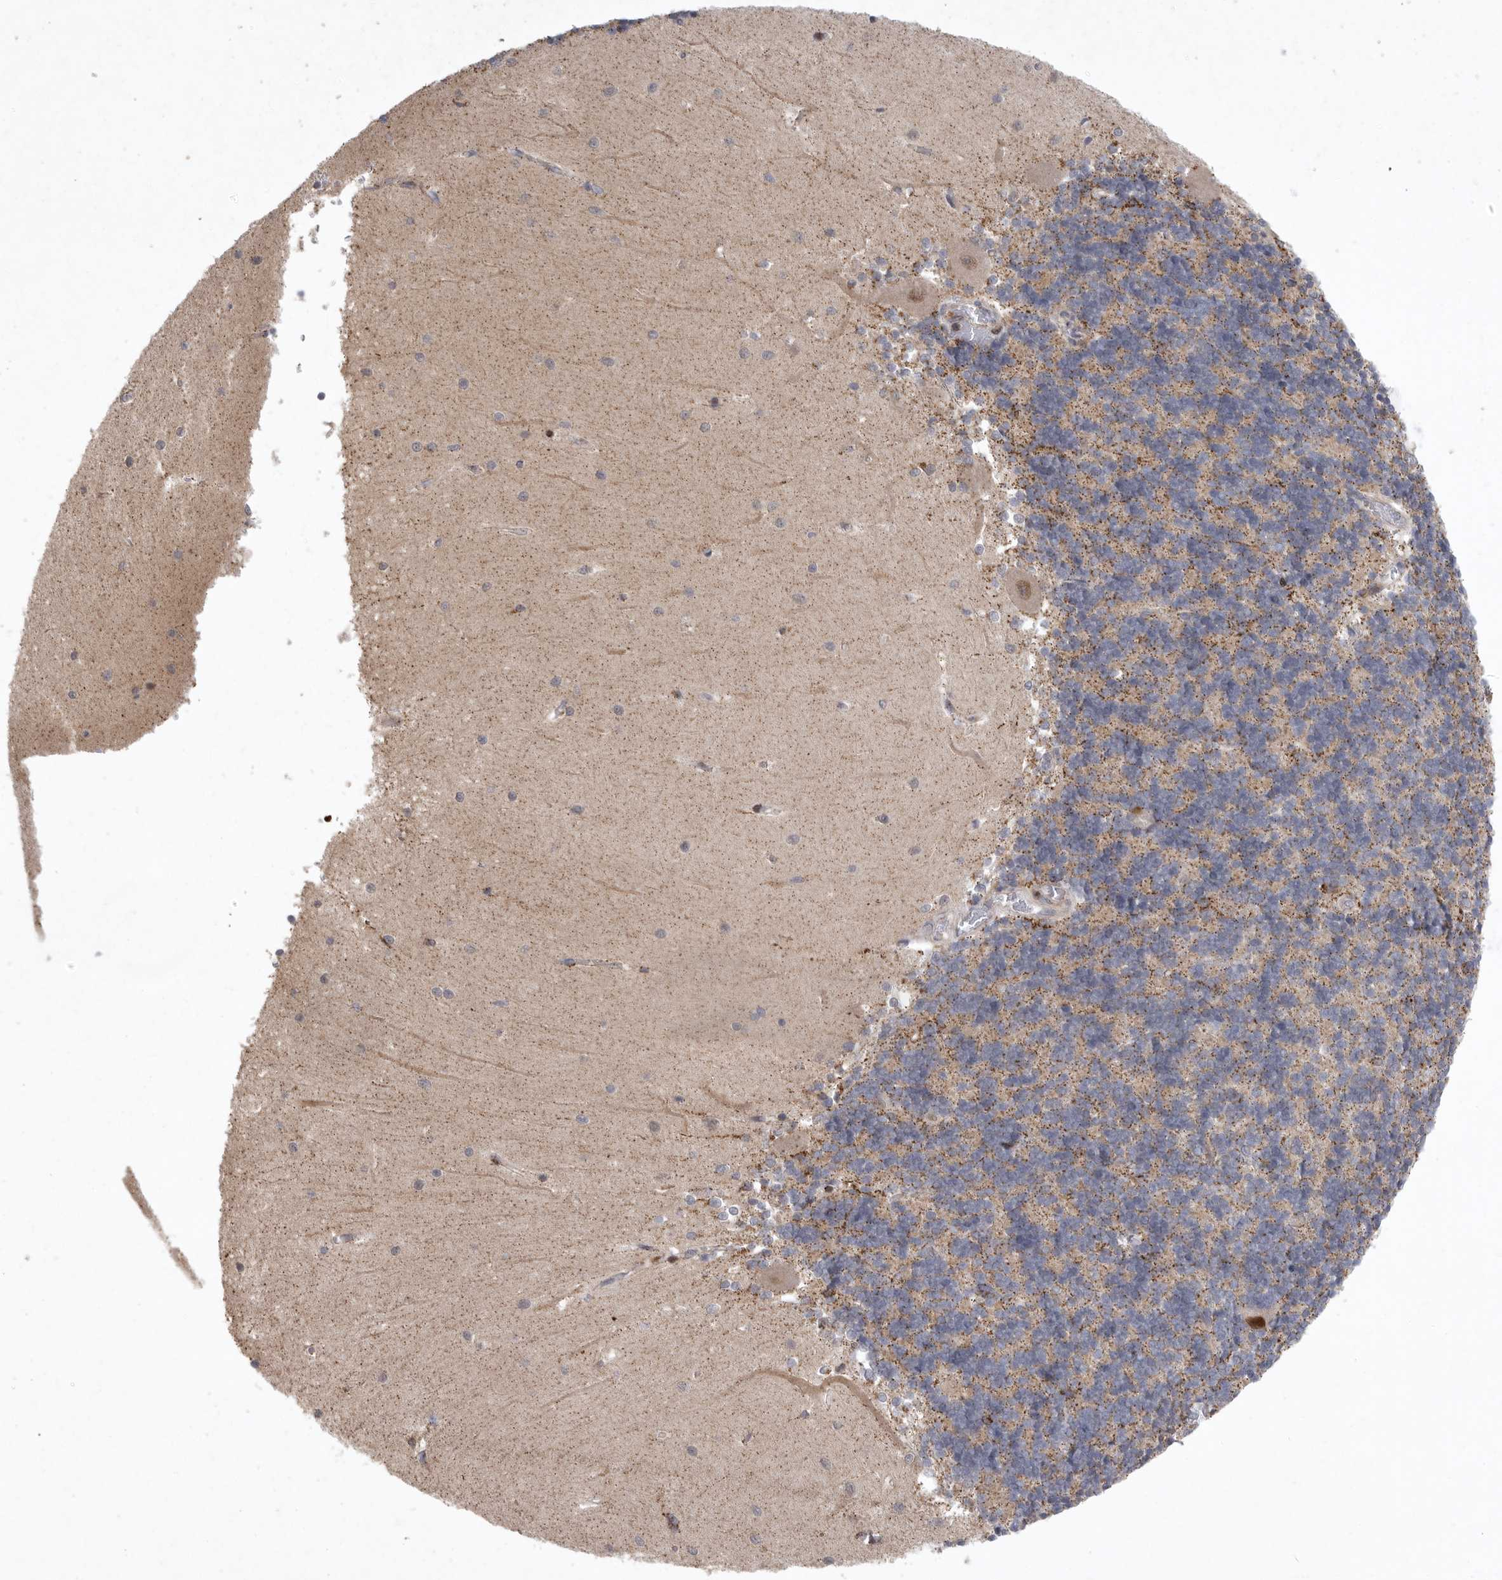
{"staining": {"intensity": "negative", "quantity": "none", "location": "none"}, "tissue": "cerebellum", "cell_type": "Cells in granular layer", "image_type": "normal", "snomed": [{"axis": "morphology", "description": "Normal tissue, NOS"}, {"axis": "topography", "description": "Cerebellum"}], "caption": "Immunohistochemistry (IHC) of normal cerebellum demonstrates no staining in cells in granular layer. (Immunohistochemistry (IHC), brightfield microscopy, high magnification).", "gene": "MPZL1", "patient": {"sex": "male", "age": 37}}